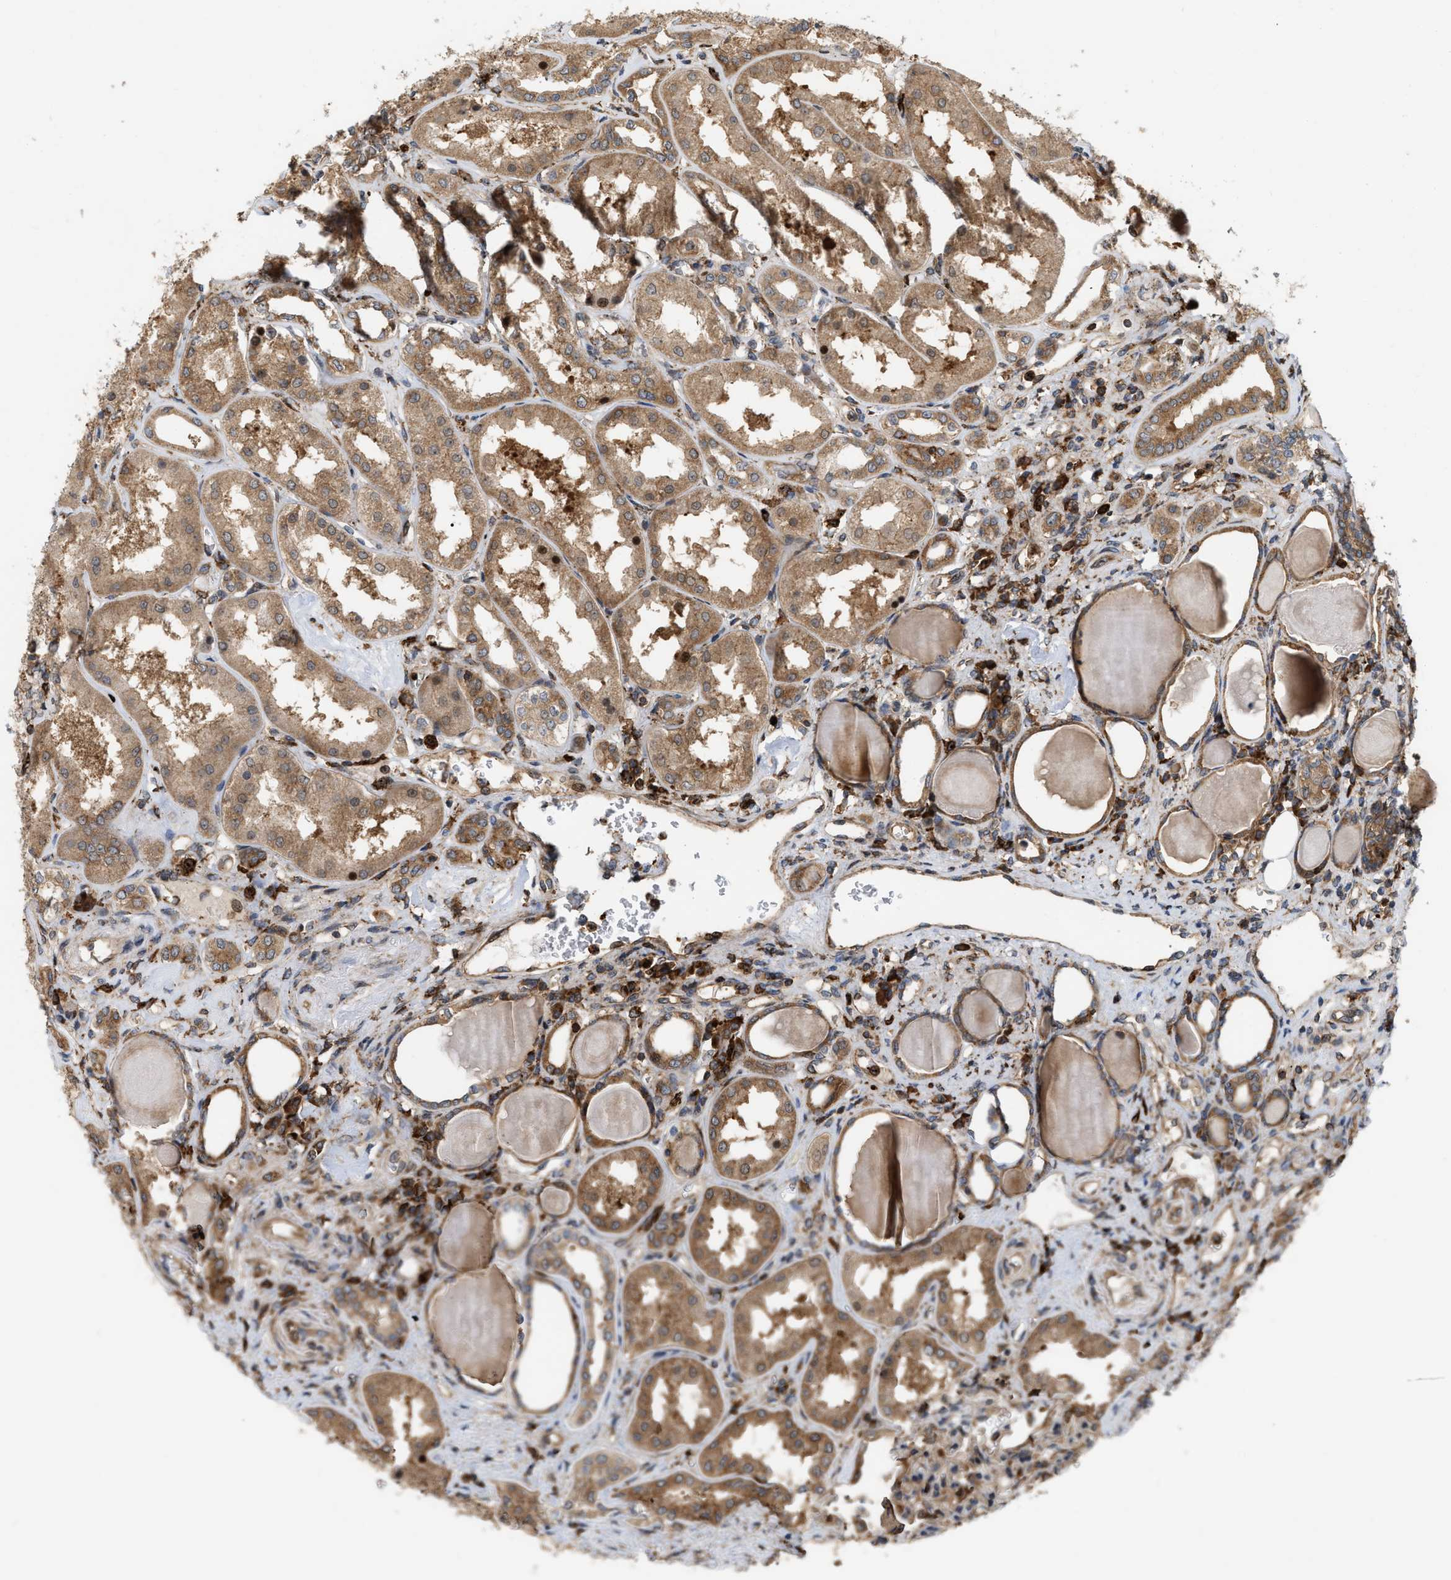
{"staining": {"intensity": "moderate", "quantity": ">75%", "location": "cytoplasmic/membranous"}, "tissue": "kidney", "cell_type": "Cells in glomeruli", "image_type": "normal", "snomed": [{"axis": "morphology", "description": "Normal tissue, NOS"}, {"axis": "topography", "description": "Kidney"}], "caption": "Protein analysis of benign kidney displays moderate cytoplasmic/membranous positivity in about >75% of cells in glomeruli.", "gene": "IQCE", "patient": {"sex": "female", "age": 56}}